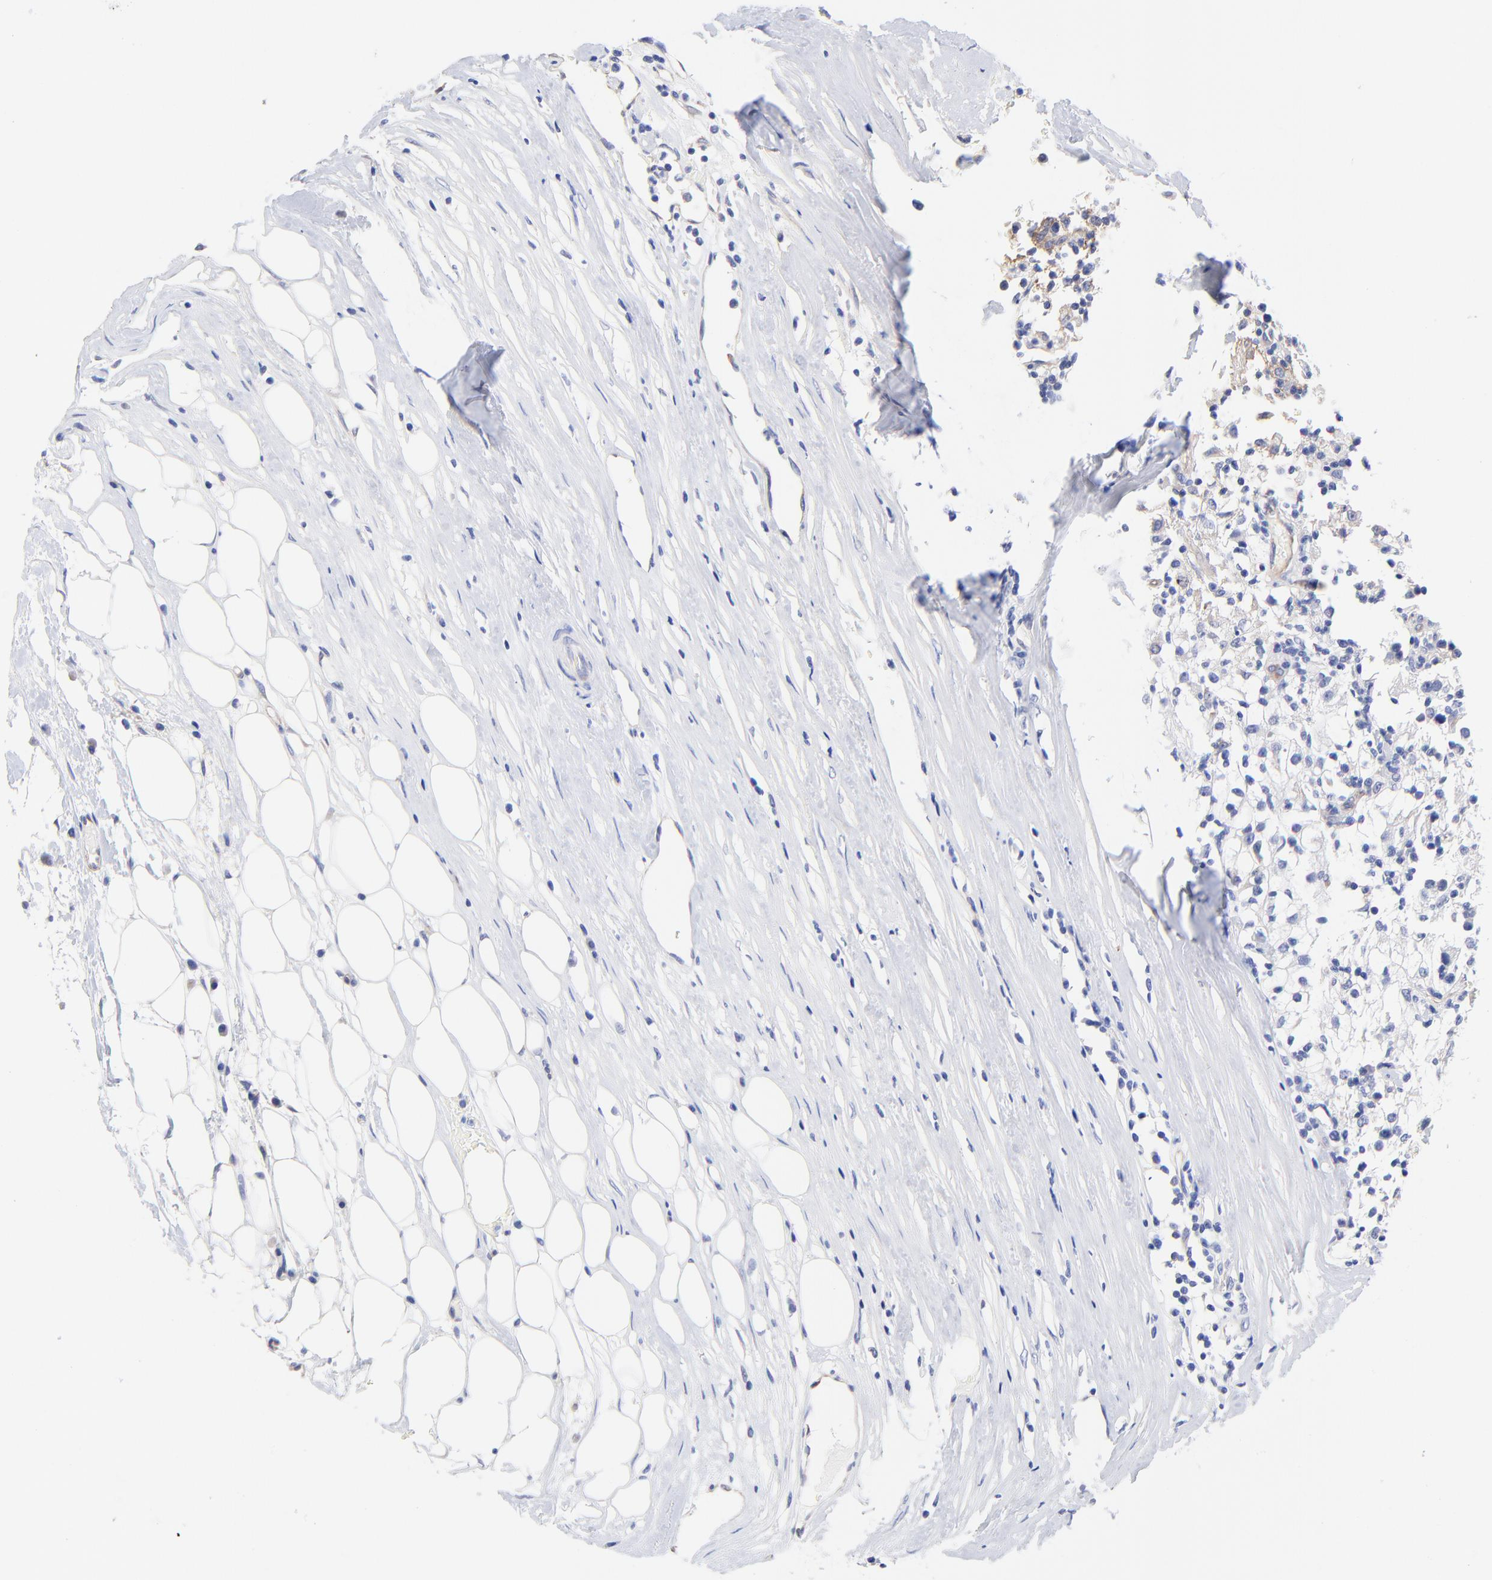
{"staining": {"intensity": "negative", "quantity": "none", "location": "none"}, "tissue": "renal cancer", "cell_type": "Tumor cells", "image_type": "cancer", "snomed": [{"axis": "morphology", "description": "Adenocarcinoma, NOS"}, {"axis": "topography", "description": "Kidney"}], "caption": "Human adenocarcinoma (renal) stained for a protein using IHC shows no staining in tumor cells.", "gene": "SLC44A2", "patient": {"sex": "male", "age": 82}}